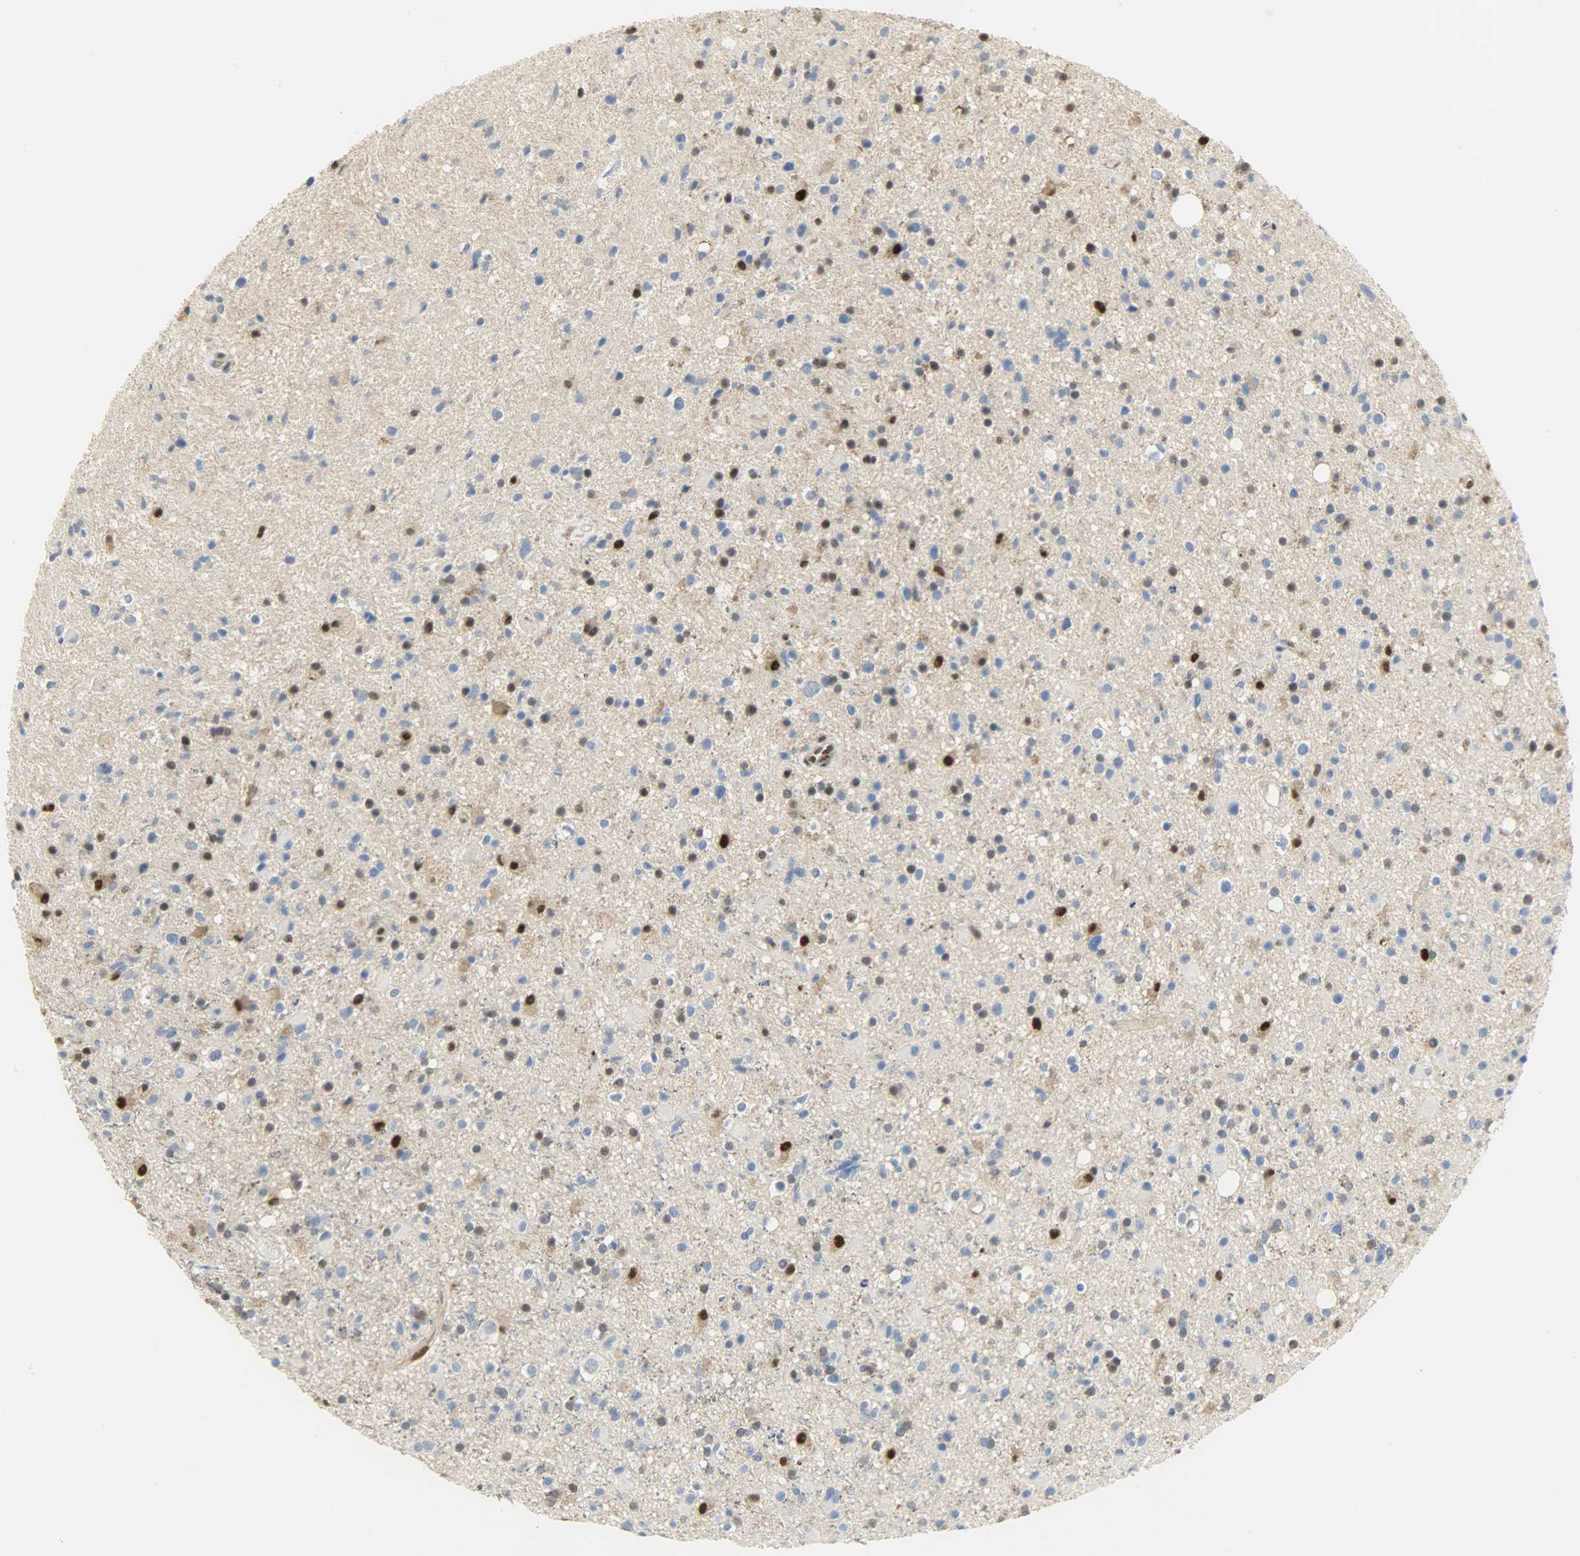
{"staining": {"intensity": "strong", "quantity": "<25%", "location": "nuclear"}, "tissue": "glioma", "cell_type": "Tumor cells", "image_type": "cancer", "snomed": [{"axis": "morphology", "description": "Glioma, malignant, High grade"}, {"axis": "topography", "description": "Brain"}], "caption": "About <25% of tumor cells in glioma display strong nuclear protein staining as visualized by brown immunohistochemical staining.", "gene": "NPEPL1", "patient": {"sex": "male", "age": 33}}